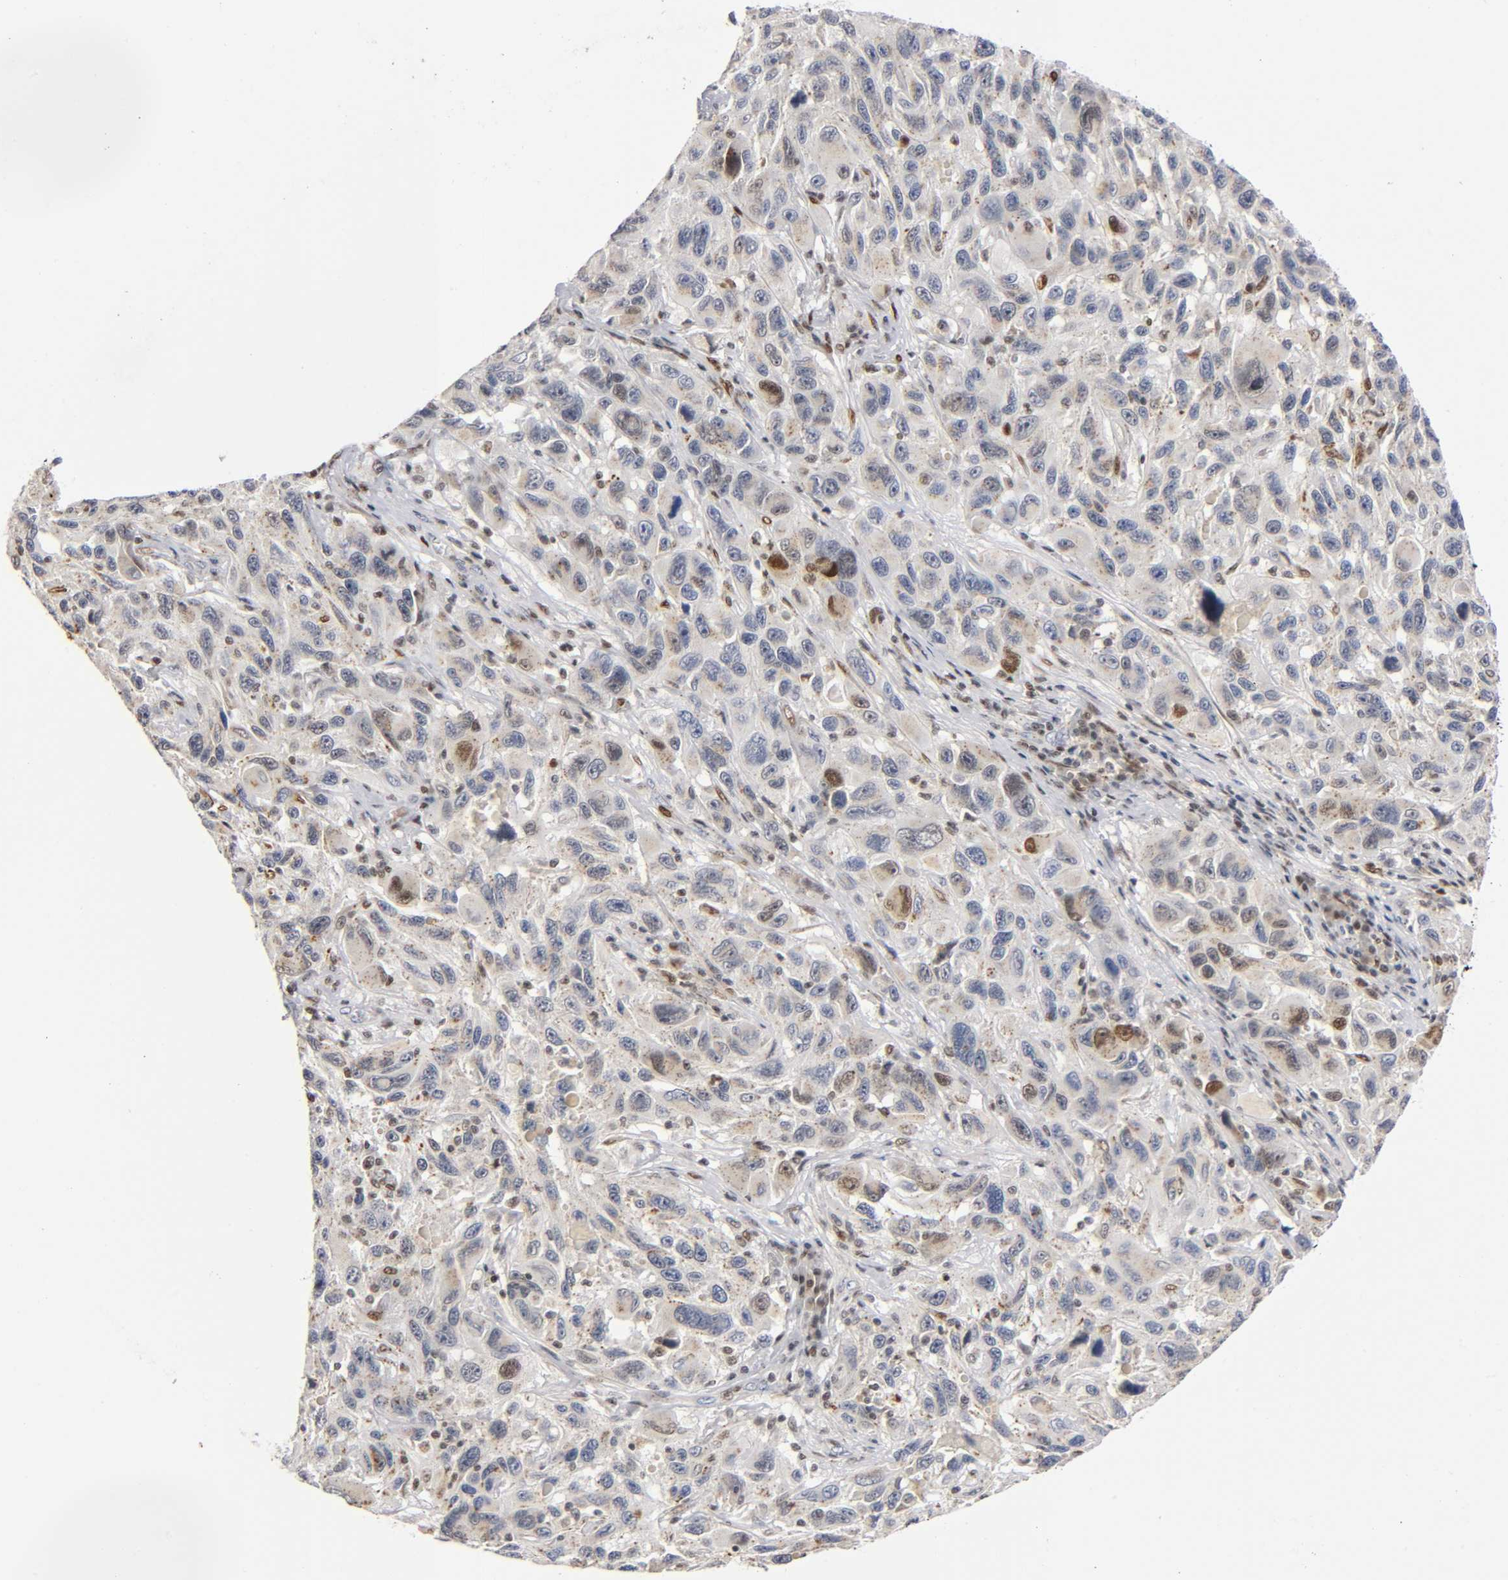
{"staining": {"intensity": "moderate", "quantity": "<25%", "location": "nuclear"}, "tissue": "melanoma", "cell_type": "Tumor cells", "image_type": "cancer", "snomed": [{"axis": "morphology", "description": "Malignant melanoma, NOS"}, {"axis": "topography", "description": "Skin"}], "caption": "Protein staining of malignant melanoma tissue reveals moderate nuclear positivity in approximately <25% of tumor cells. (IHC, brightfield microscopy, high magnification).", "gene": "RUNX1", "patient": {"sex": "male", "age": 53}}